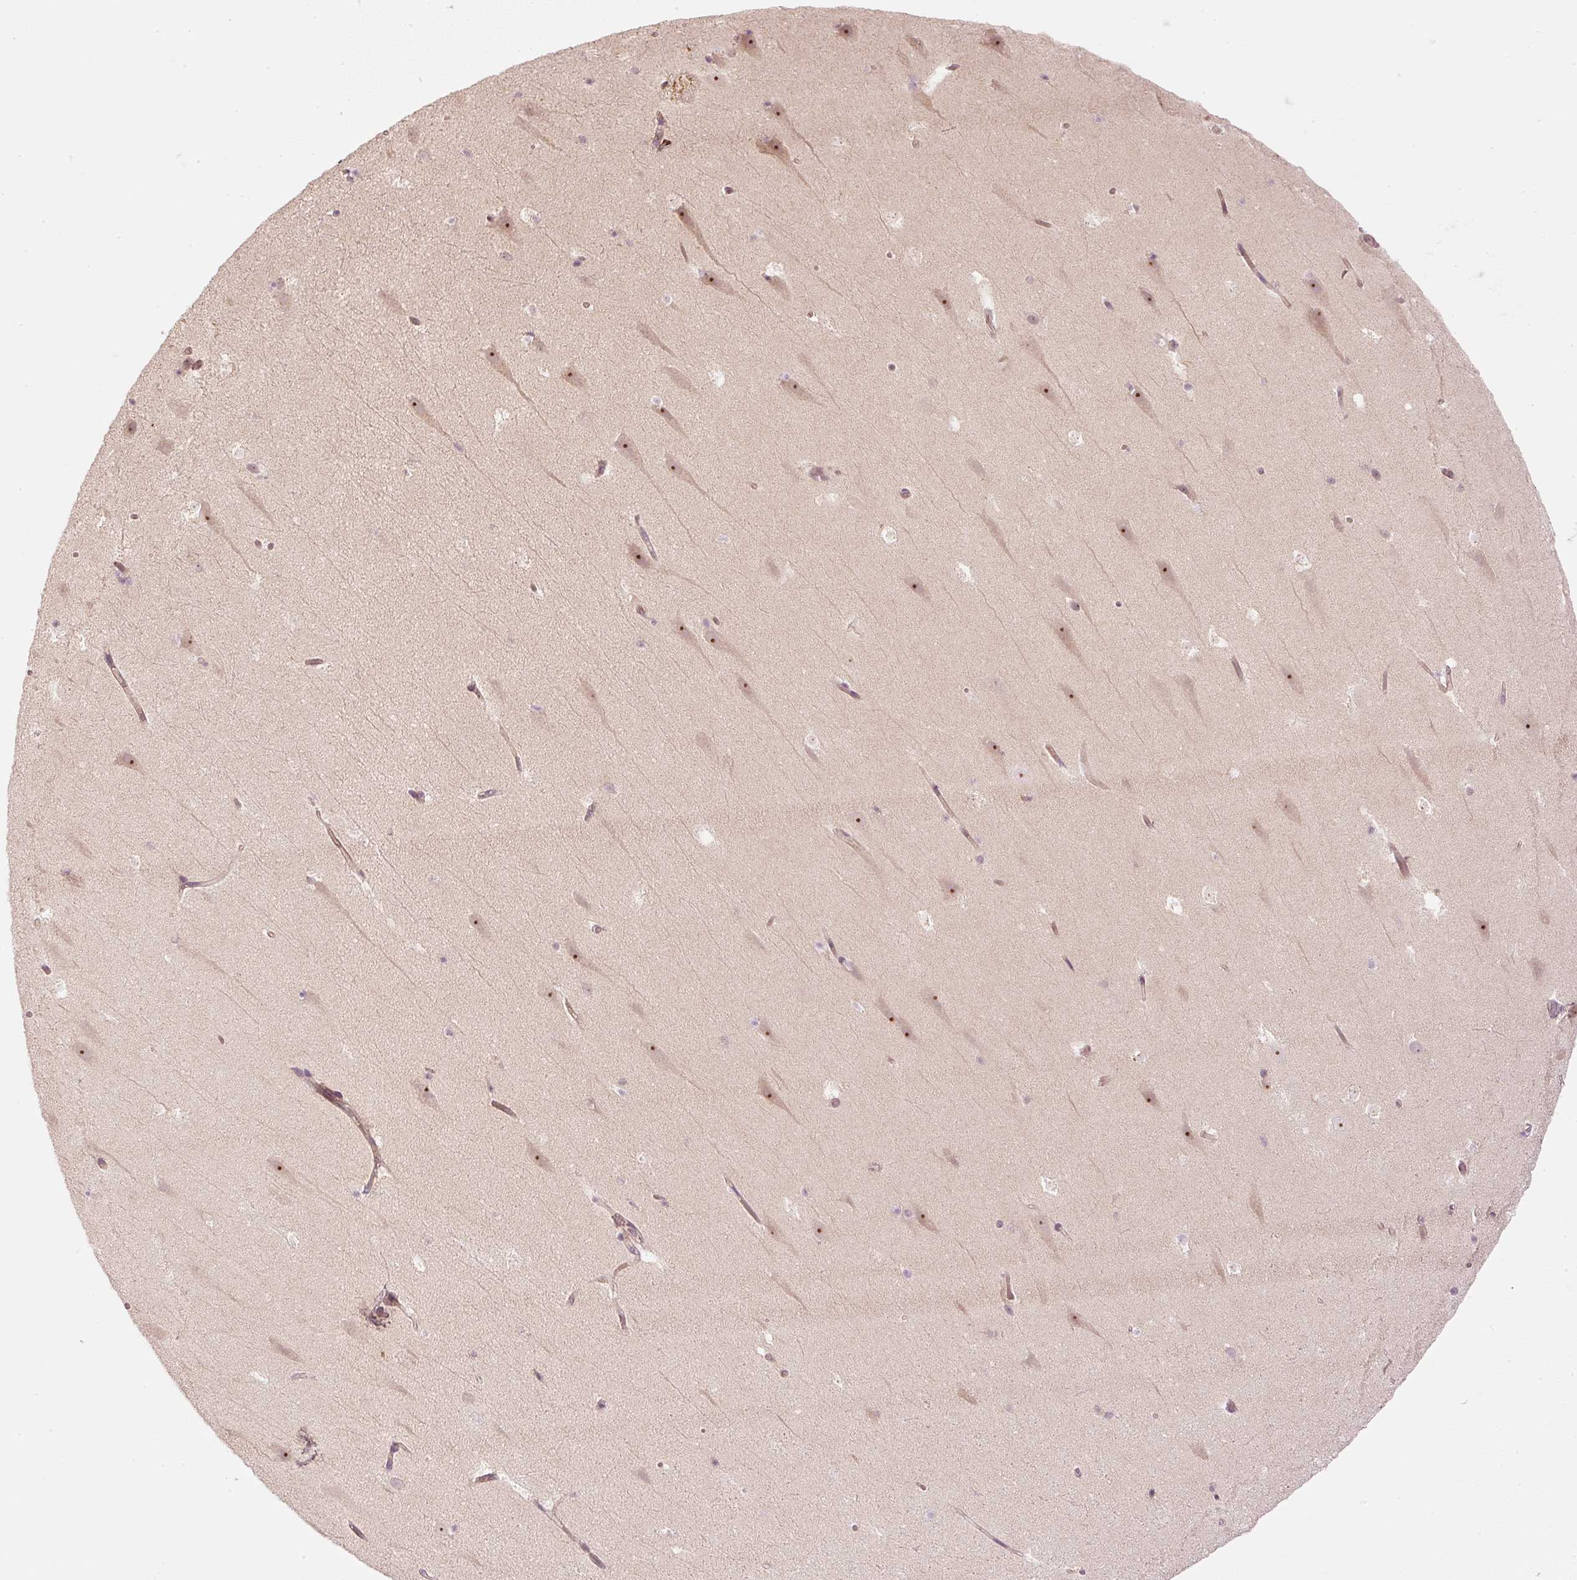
{"staining": {"intensity": "weak", "quantity": "<25%", "location": "cytoplasmic/membranous"}, "tissue": "hippocampus", "cell_type": "Glial cells", "image_type": "normal", "snomed": [{"axis": "morphology", "description": "Normal tissue, NOS"}, {"axis": "topography", "description": "Hippocampus"}], "caption": "This photomicrograph is of unremarkable hippocampus stained with immunohistochemistry (IHC) to label a protein in brown with the nuclei are counter-stained blue. There is no positivity in glial cells. (Immunohistochemistry (ihc), brightfield microscopy, high magnification).", "gene": "CDC20B", "patient": {"sex": "male", "age": 37}}